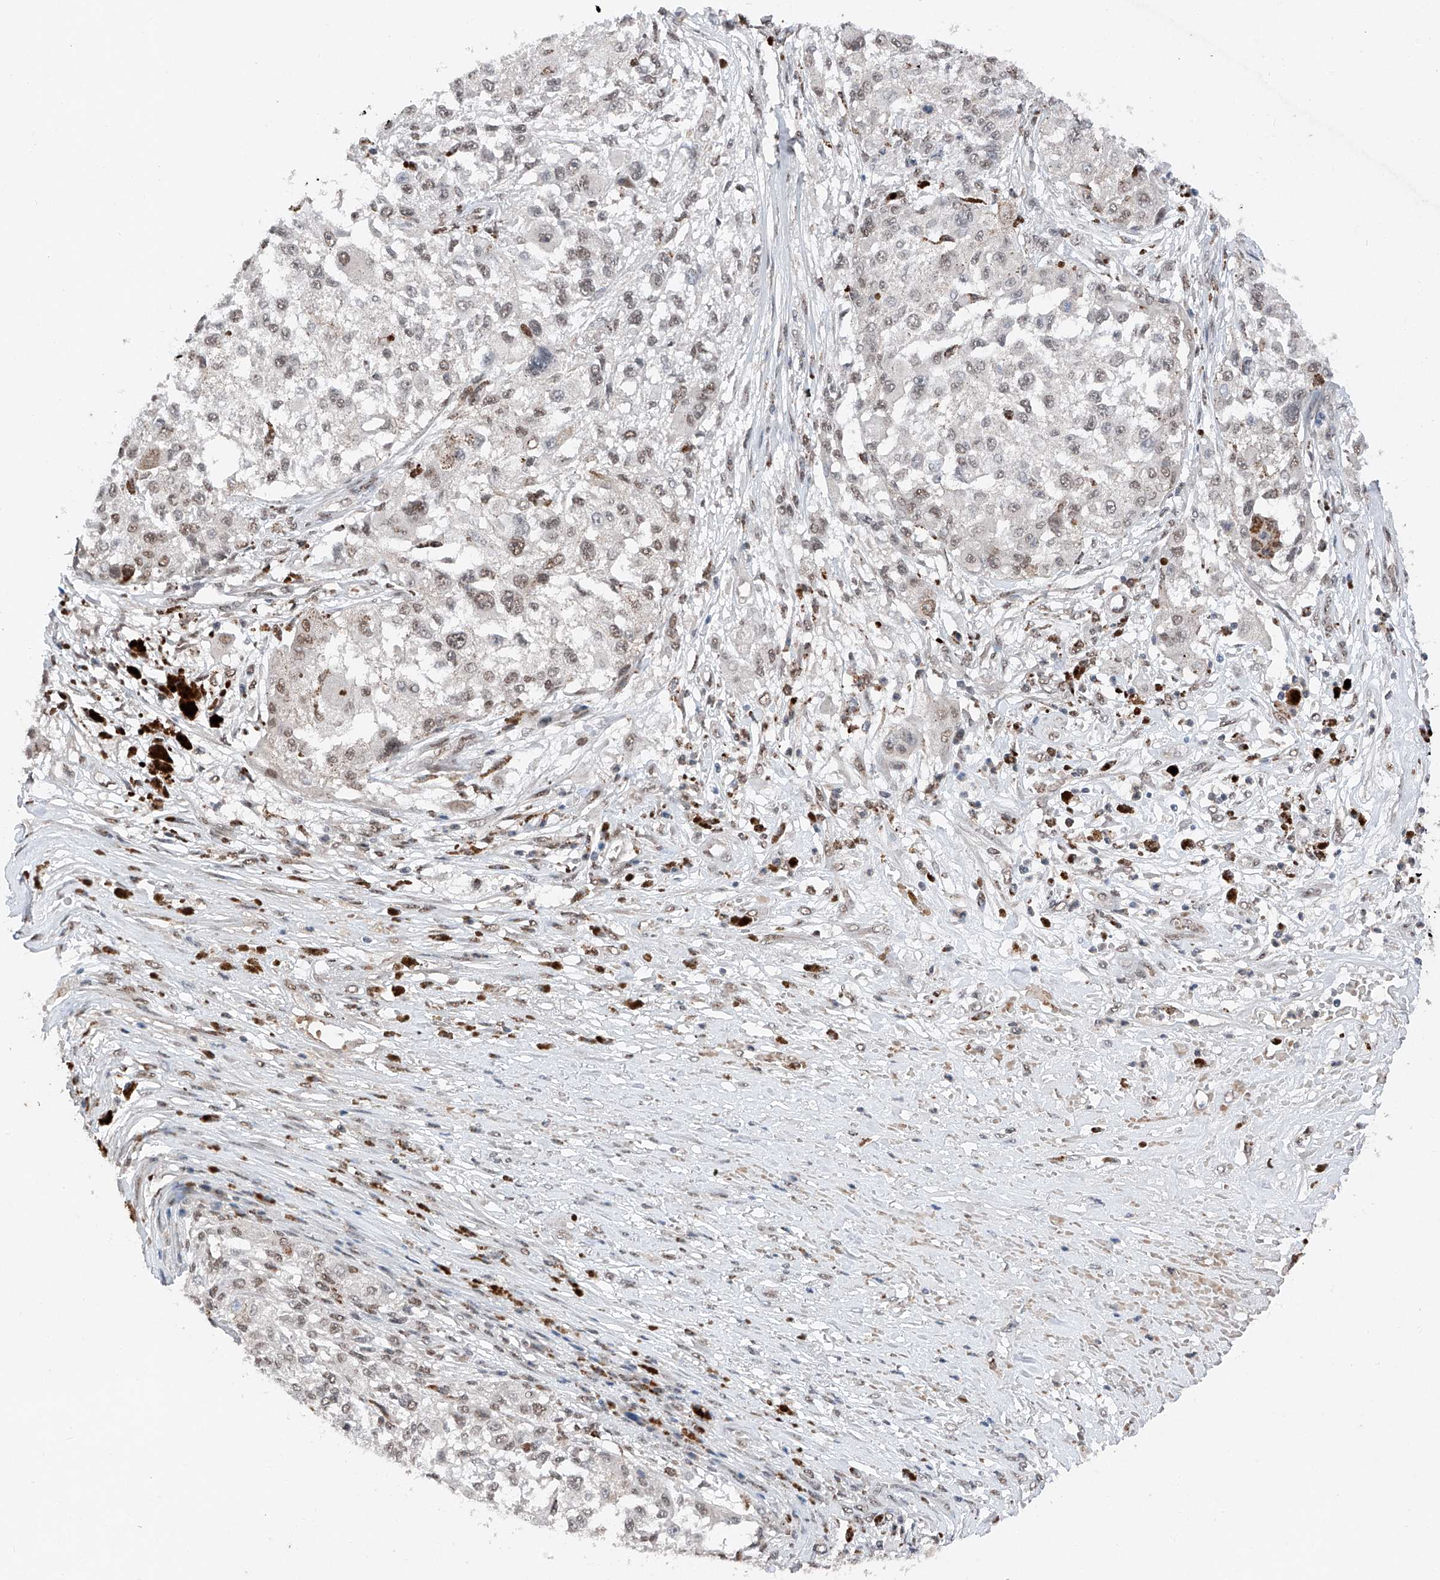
{"staining": {"intensity": "weak", "quantity": "25%-75%", "location": "nuclear"}, "tissue": "melanoma", "cell_type": "Tumor cells", "image_type": "cancer", "snomed": [{"axis": "morphology", "description": "Necrosis, NOS"}, {"axis": "morphology", "description": "Malignant melanoma, NOS"}, {"axis": "topography", "description": "Skin"}], "caption": "IHC micrograph of human malignant melanoma stained for a protein (brown), which demonstrates low levels of weak nuclear staining in about 25%-75% of tumor cells.", "gene": "TBX4", "patient": {"sex": "female", "age": 87}}